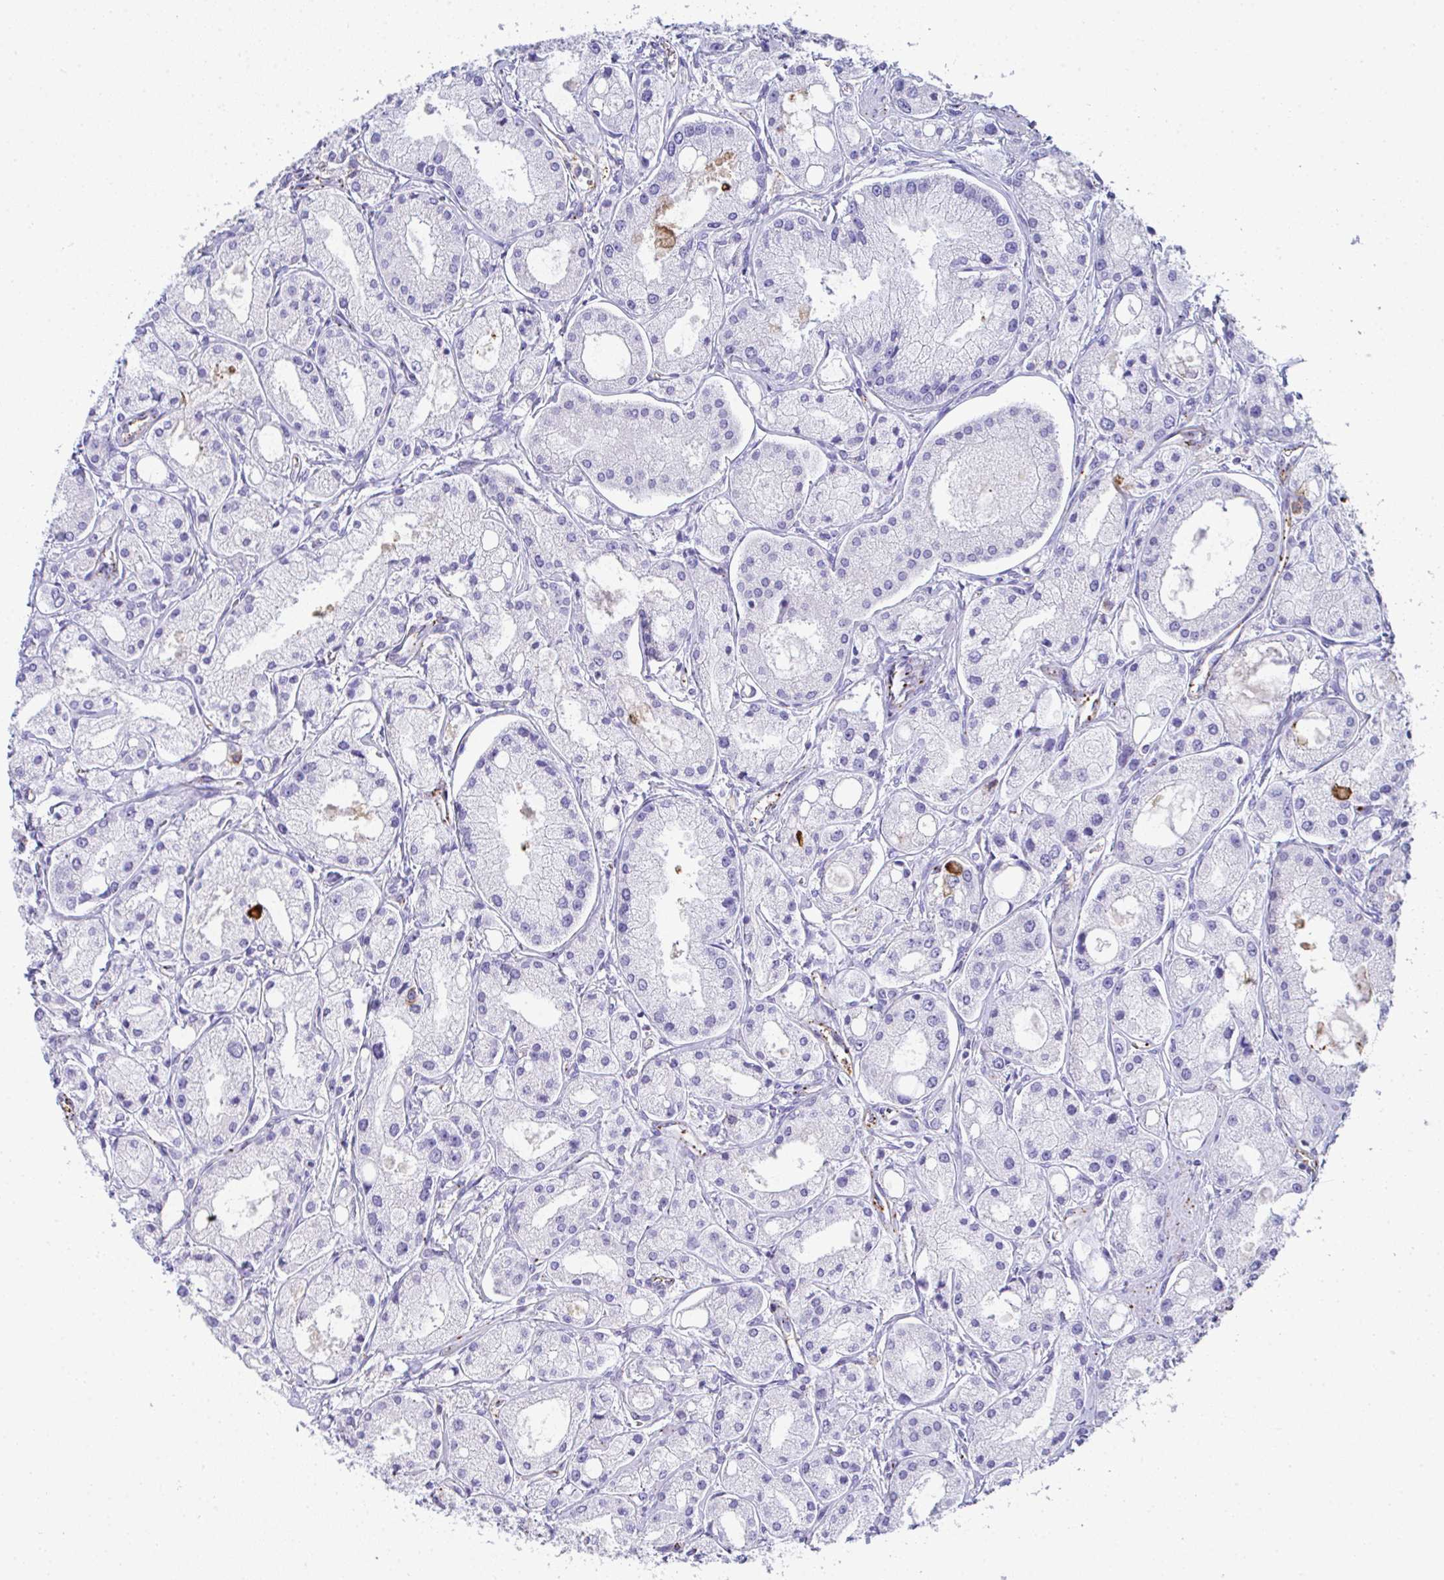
{"staining": {"intensity": "negative", "quantity": "none", "location": "none"}, "tissue": "prostate cancer", "cell_type": "Tumor cells", "image_type": "cancer", "snomed": [{"axis": "morphology", "description": "Adenocarcinoma, High grade"}, {"axis": "topography", "description": "Prostate"}], "caption": "A histopathology image of human high-grade adenocarcinoma (prostate) is negative for staining in tumor cells.", "gene": "TNFAIP8", "patient": {"sex": "male", "age": 66}}